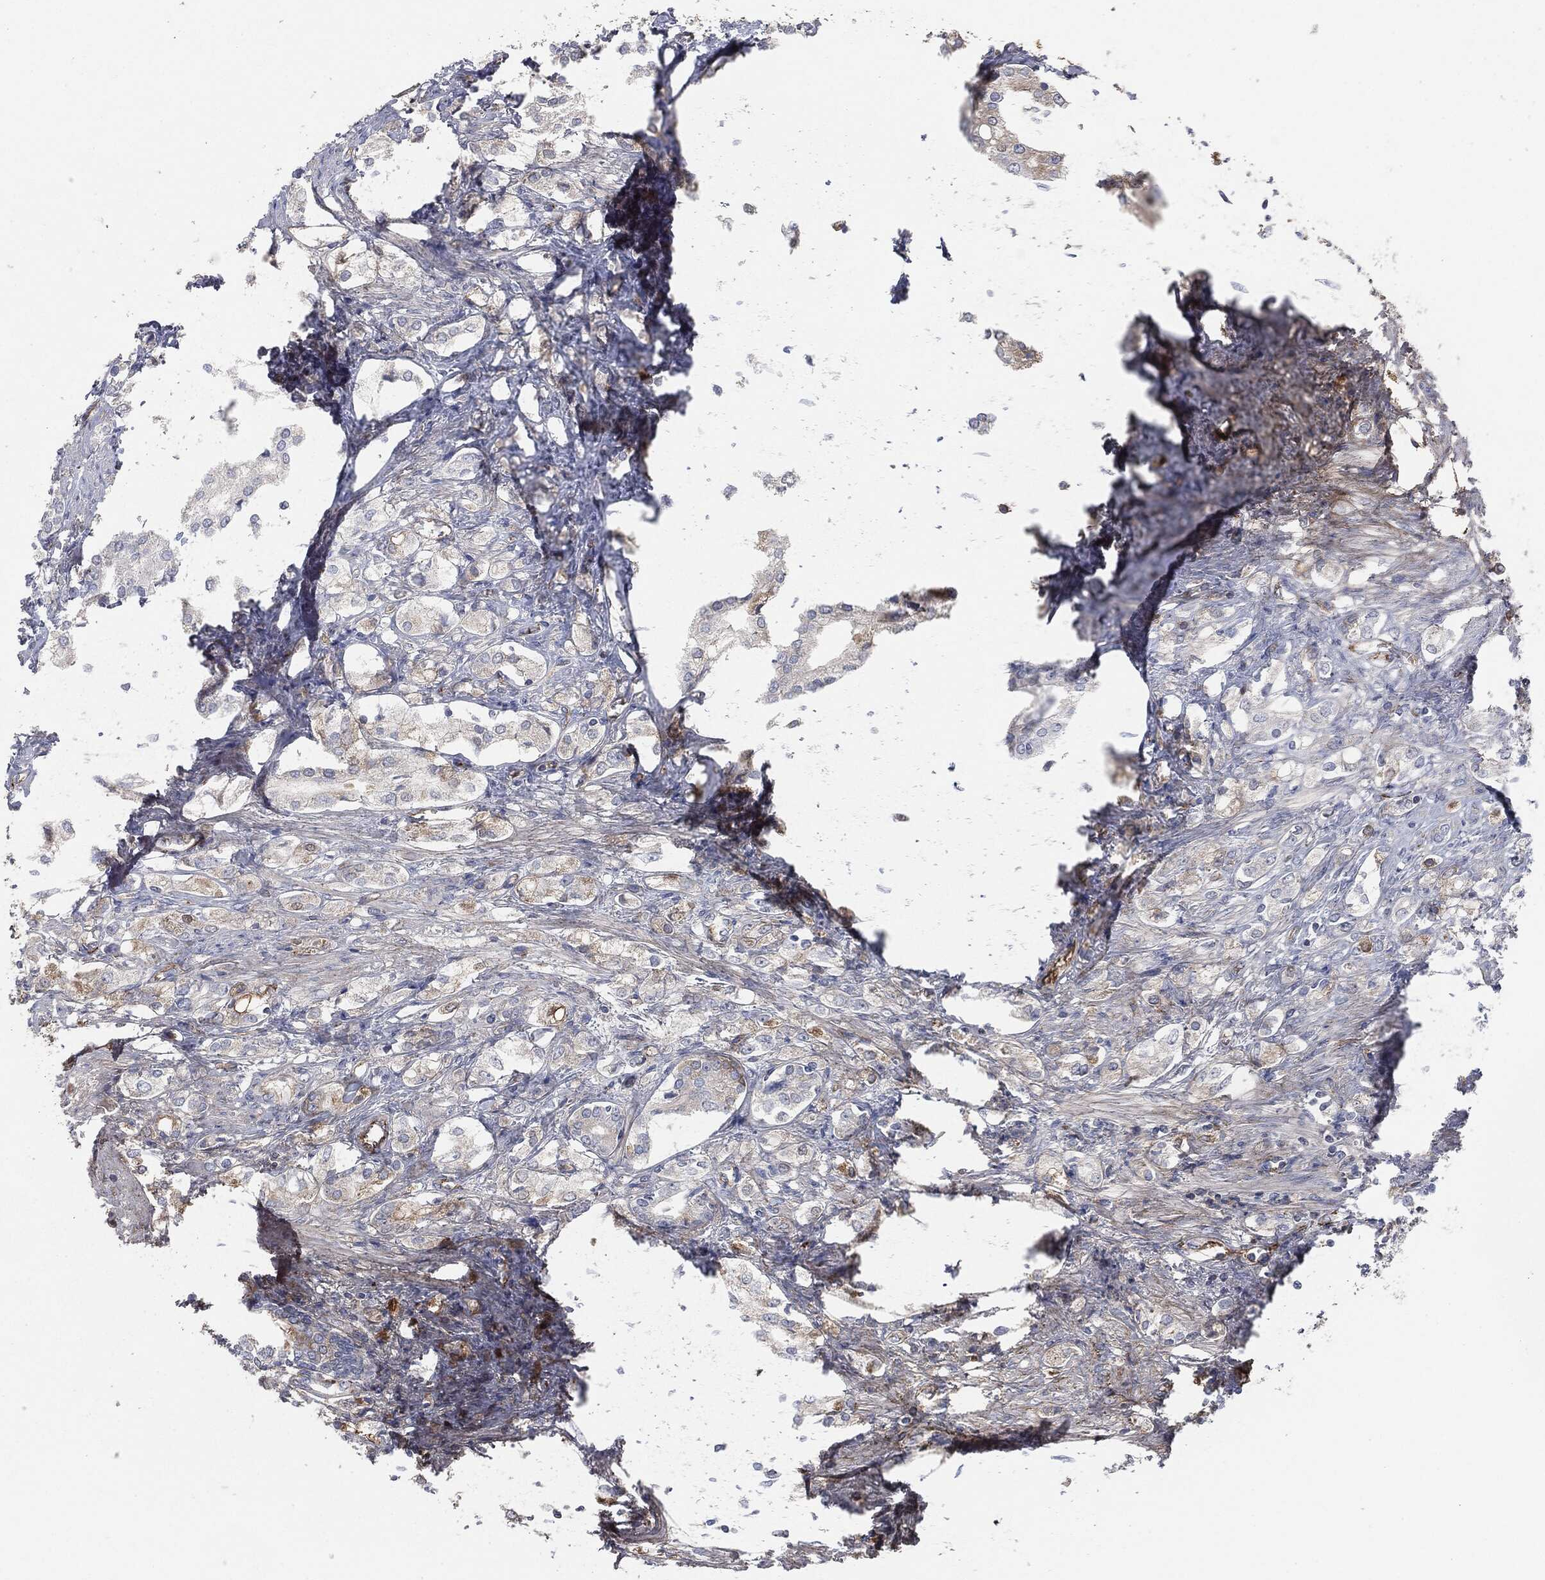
{"staining": {"intensity": "negative", "quantity": "none", "location": "none"}, "tissue": "prostate cancer", "cell_type": "Tumor cells", "image_type": "cancer", "snomed": [{"axis": "morphology", "description": "Adenocarcinoma, NOS"}, {"axis": "topography", "description": "Prostate and seminal vesicle, NOS"}, {"axis": "topography", "description": "Prostate"}], "caption": "A photomicrograph of human adenocarcinoma (prostate) is negative for staining in tumor cells.", "gene": "APOB", "patient": {"sex": "male", "age": 67}}